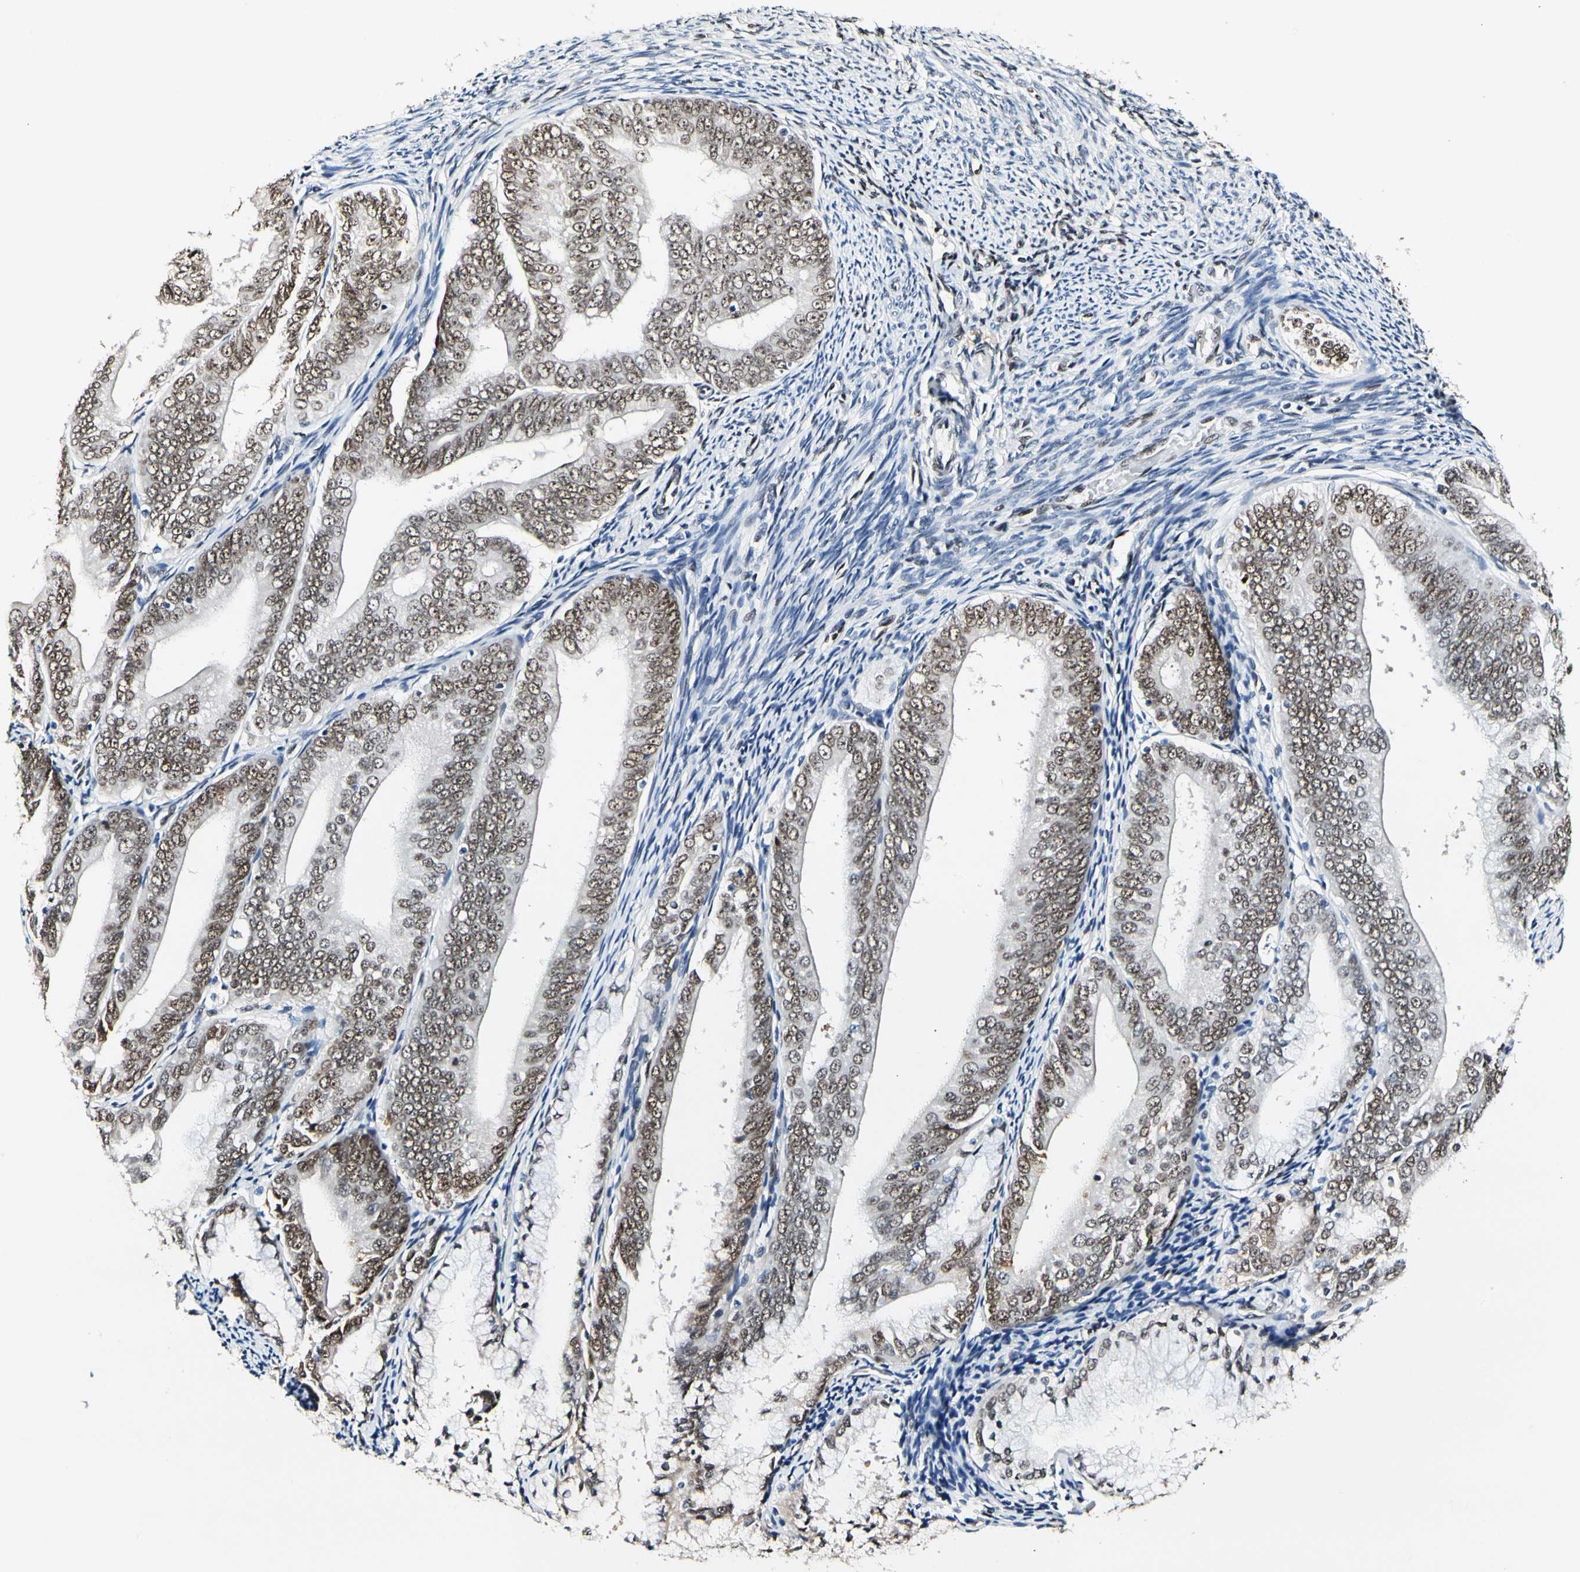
{"staining": {"intensity": "moderate", "quantity": ">75%", "location": "nuclear"}, "tissue": "endometrial cancer", "cell_type": "Tumor cells", "image_type": "cancer", "snomed": [{"axis": "morphology", "description": "Adenocarcinoma, NOS"}, {"axis": "topography", "description": "Endometrium"}], "caption": "High-magnification brightfield microscopy of endometrial cancer stained with DAB (brown) and counterstained with hematoxylin (blue). tumor cells exhibit moderate nuclear expression is identified in about>75% of cells. (Brightfield microscopy of DAB IHC at high magnification).", "gene": "NFIA", "patient": {"sex": "female", "age": 63}}